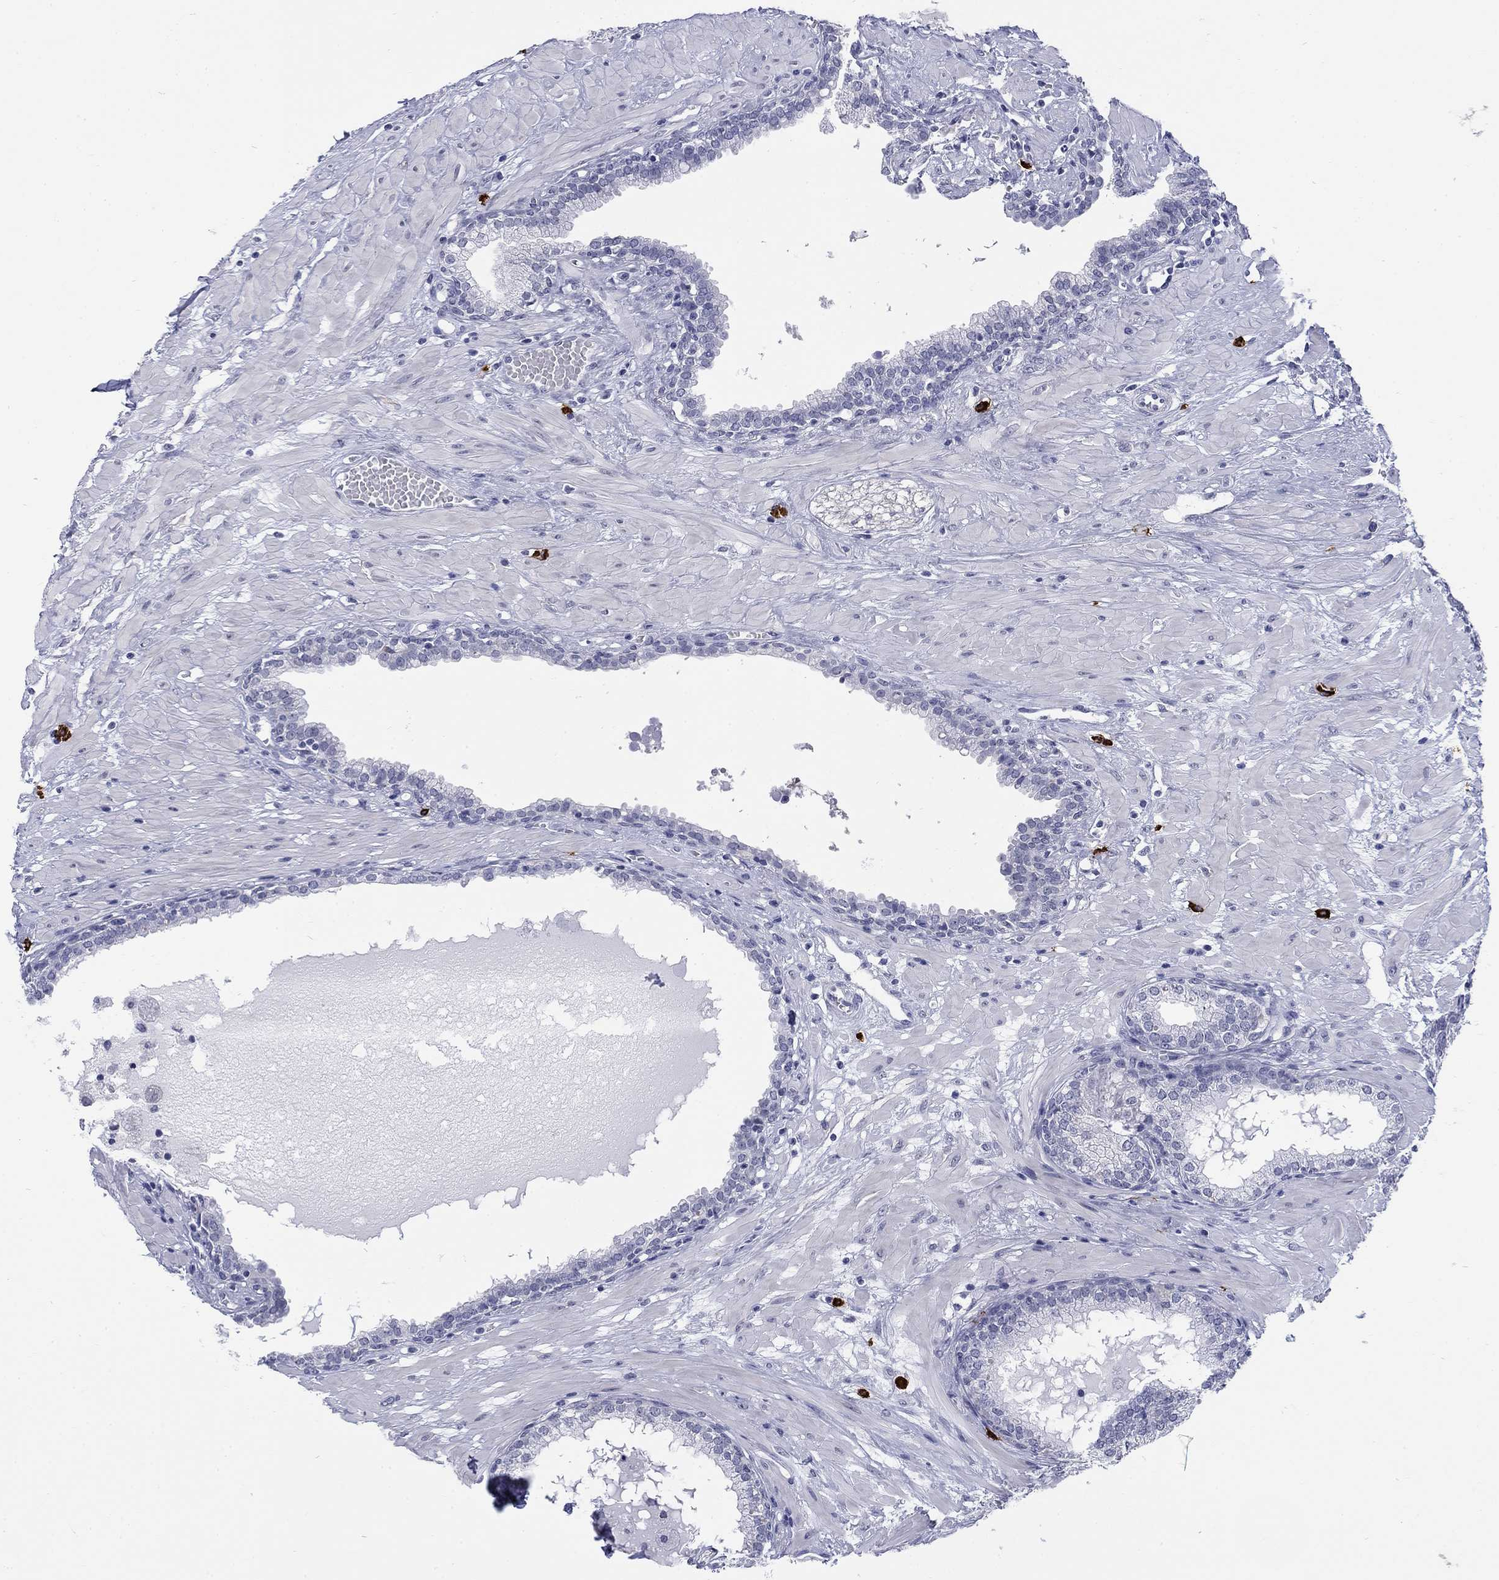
{"staining": {"intensity": "negative", "quantity": "none", "location": "none"}, "tissue": "prostate", "cell_type": "Glandular cells", "image_type": "normal", "snomed": [{"axis": "morphology", "description": "Normal tissue, NOS"}, {"axis": "topography", "description": "Prostate"}], "caption": "This is a micrograph of immunohistochemistry (IHC) staining of normal prostate, which shows no staining in glandular cells.", "gene": "ECEL1", "patient": {"sex": "male", "age": 64}}